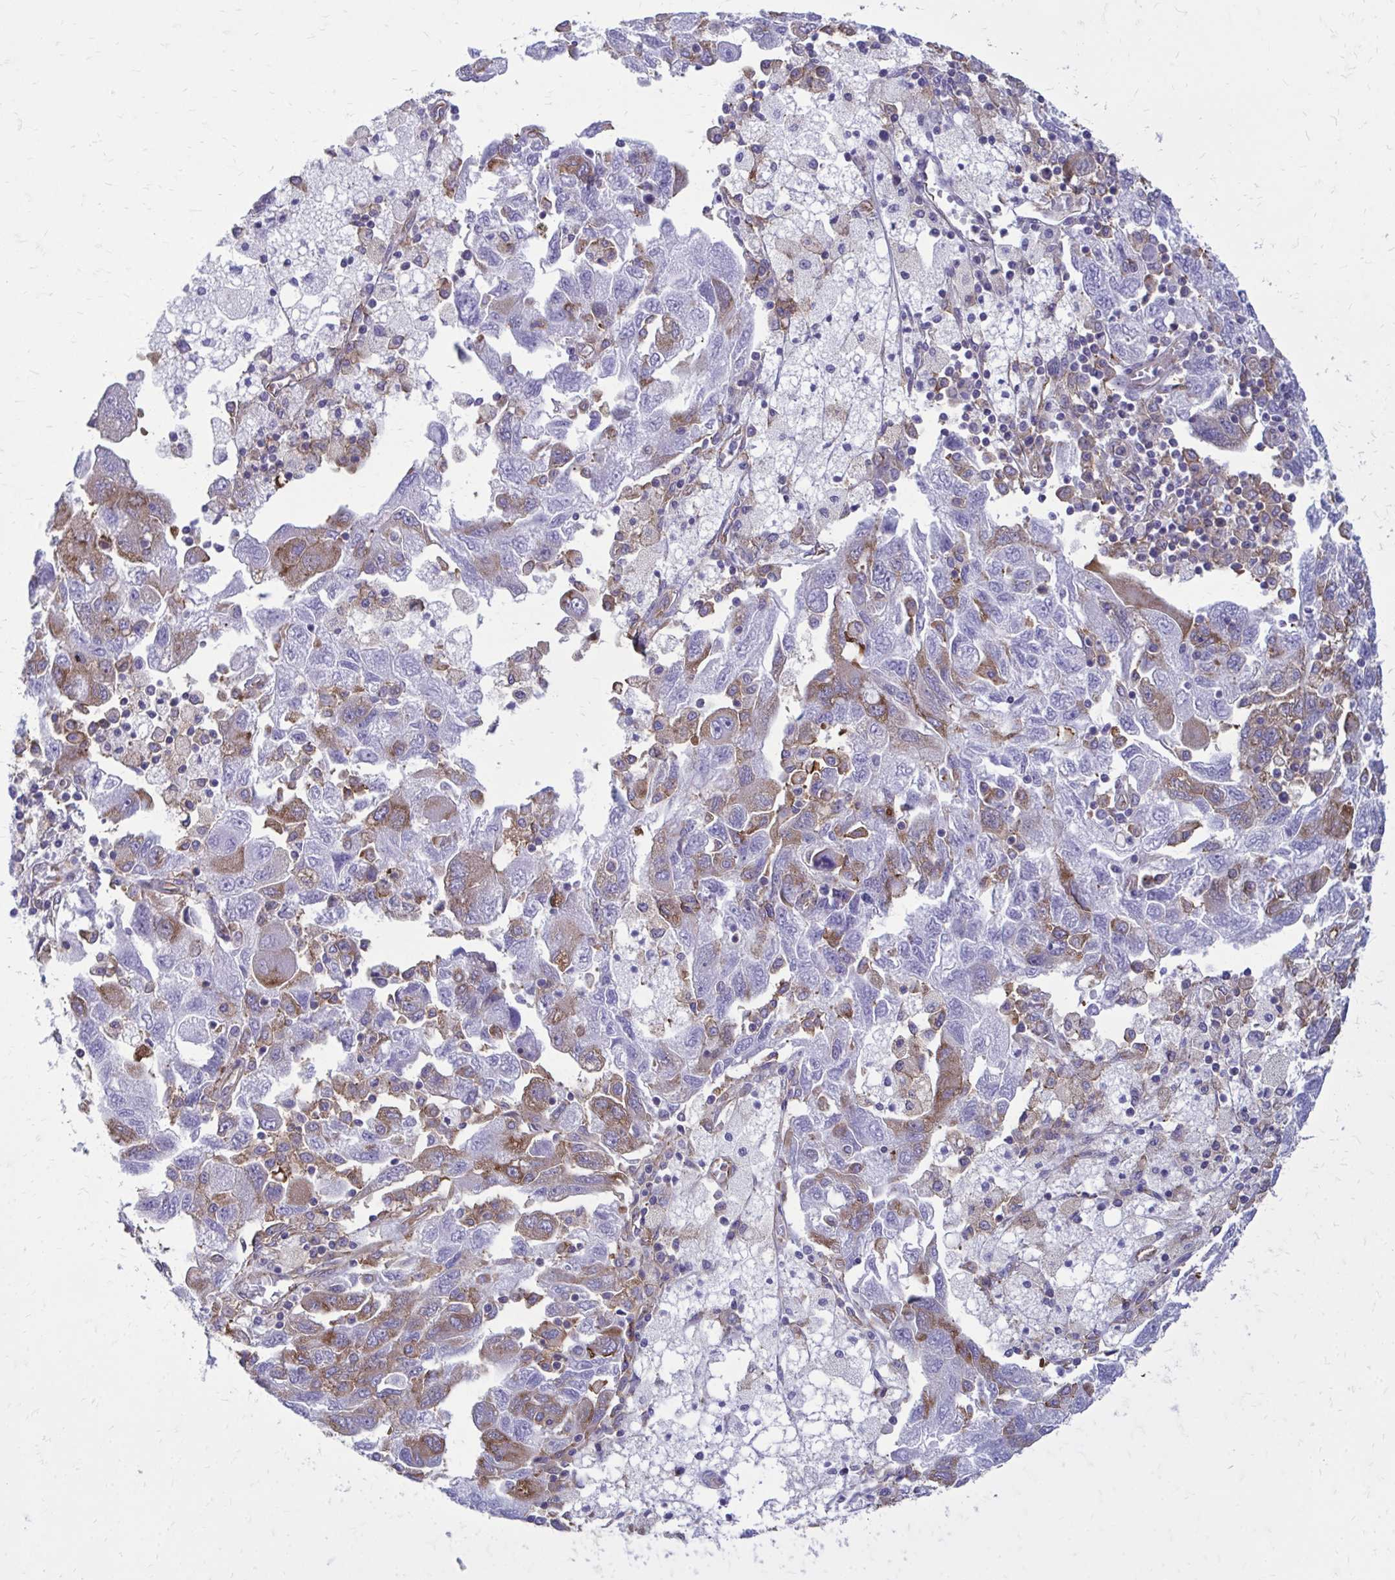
{"staining": {"intensity": "moderate", "quantity": "25%-75%", "location": "cytoplasmic/membranous"}, "tissue": "ovarian cancer", "cell_type": "Tumor cells", "image_type": "cancer", "snomed": [{"axis": "morphology", "description": "Carcinoma, NOS"}, {"axis": "morphology", "description": "Cystadenocarcinoma, serous, NOS"}, {"axis": "topography", "description": "Ovary"}], "caption": "A brown stain shows moderate cytoplasmic/membranous positivity of a protein in ovarian cancer (carcinoma) tumor cells.", "gene": "CLTA", "patient": {"sex": "female", "age": 69}}